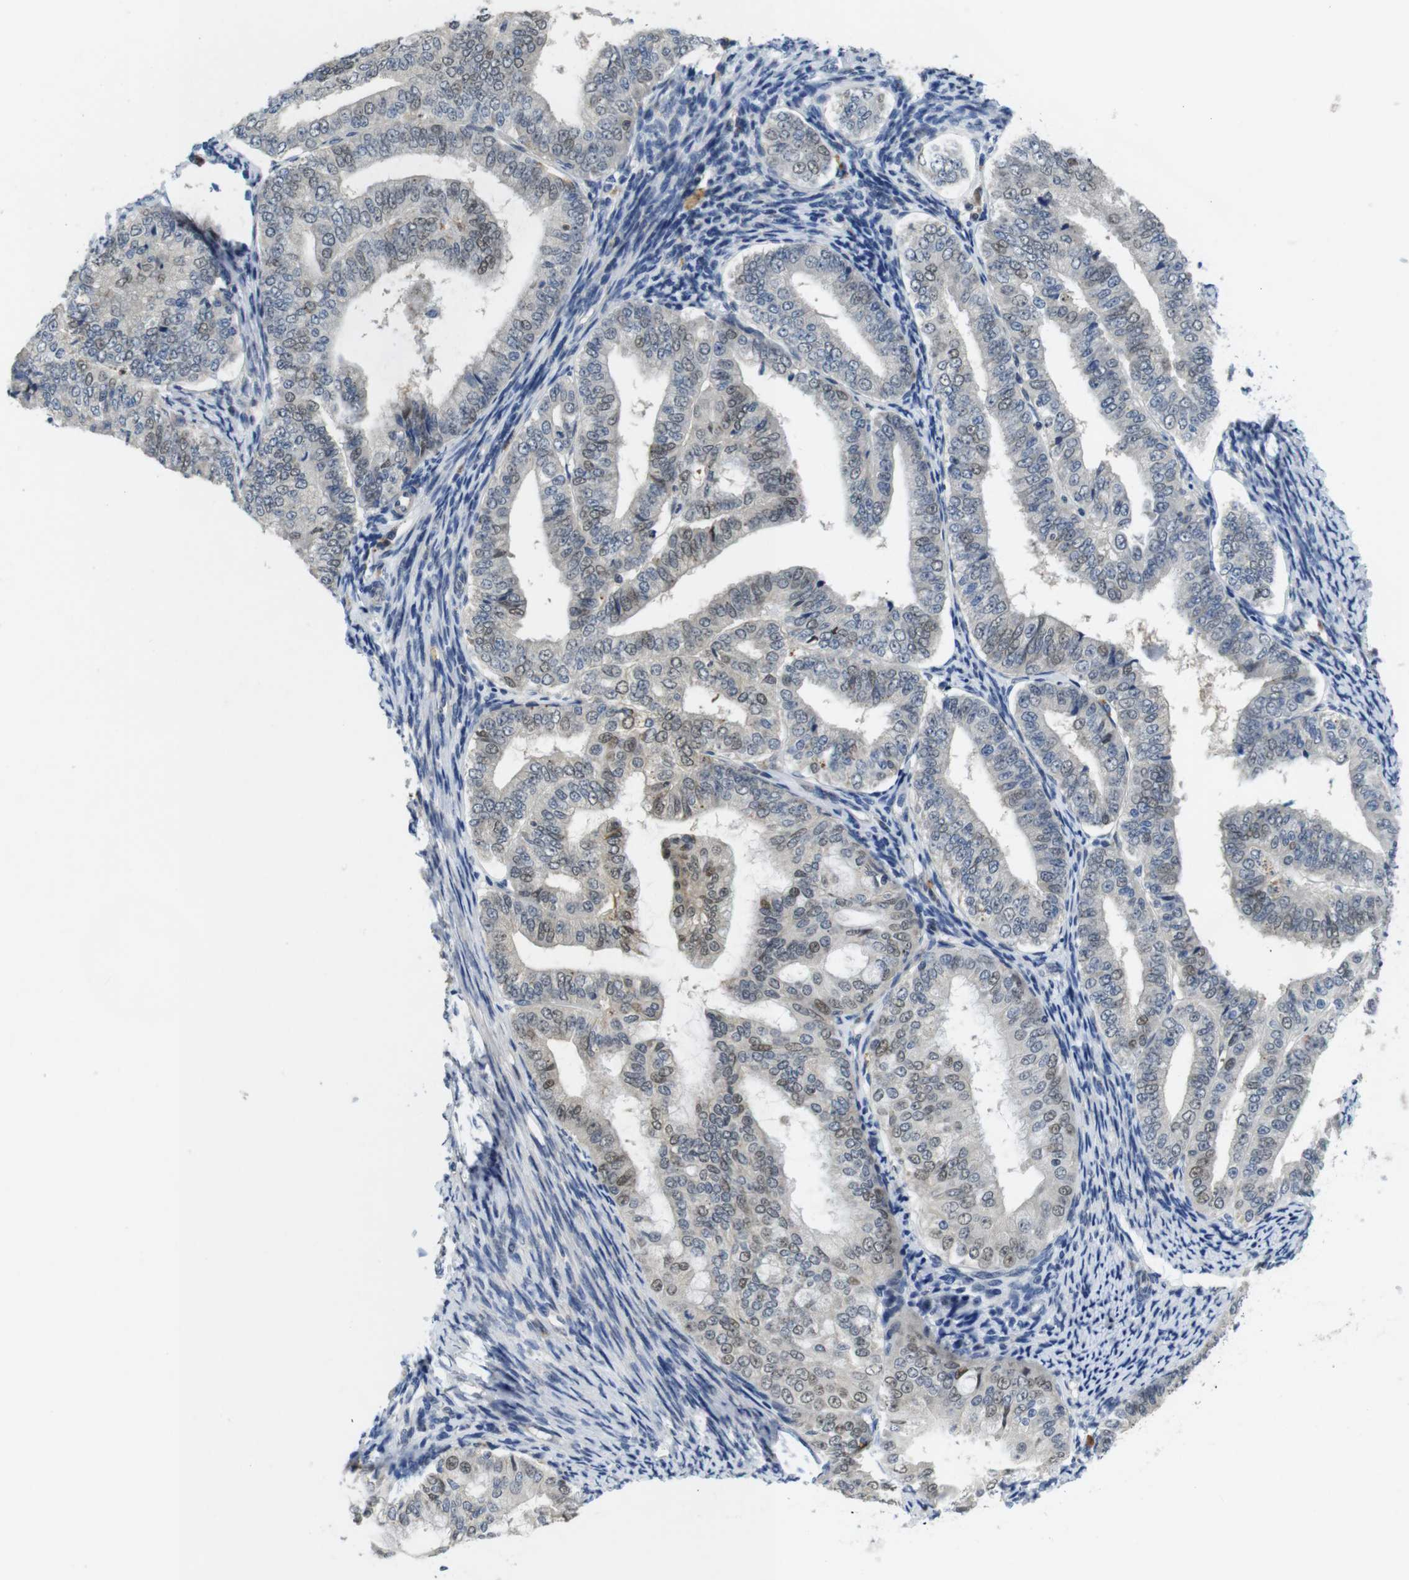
{"staining": {"intensity": "moderate", "quantity": "25%-75%", "location": "nuclear"}, "tissue": "endometrial cancer", "cell_type": "Tumor cells", "image_type": "cancer", "snomed": [{"axis": "morphology", "description": "Adenocarcinoma, NOS"}, {"axis": "topography", "description": "Endometrium"}], "caption": "Human endometrial cancer (adenocarcinoma) stained with a protein marker reveals moderate staining in tumor cells.", "gene": "FNTA", "patient": {"sex": "female", "age": 63}}